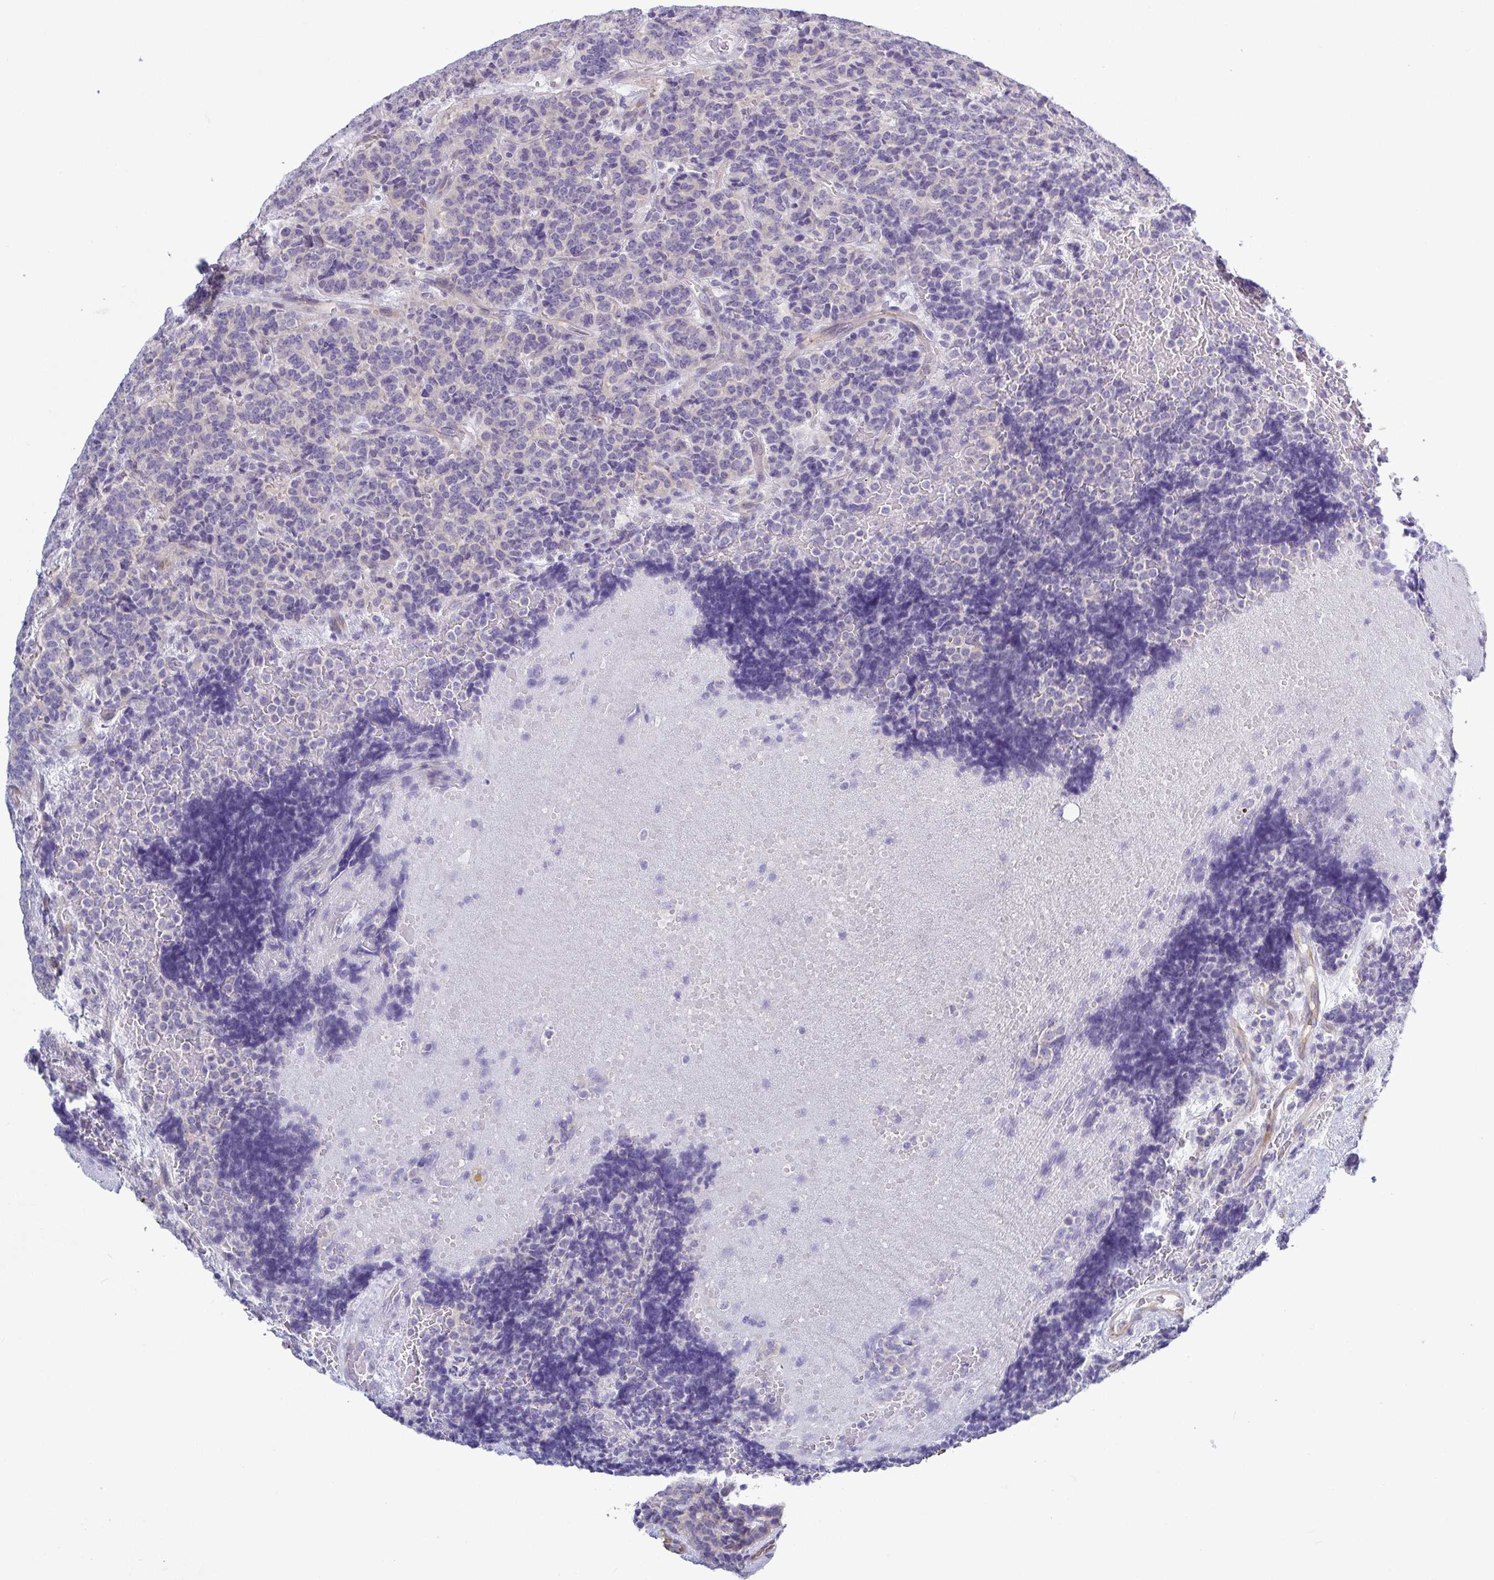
{"staining": {"intensity": "negative", "quantity": "none", "location": "none"}, "tissue": "carcinoid", "cell_type": "Tumor cells", "image_type": "cancer", "snomed": [{"axis": "morphology", "description": "Carcinoid, malignant, NOS"}, {"axis": "topography", "description": "Pancreas"}], "caption": "A high-resolution image shows immunohistochemistry (IHC) staining of carcinoid, which displays no significant positivity in tumor cells.", "gene": "TNNI2", "patient": {"sex": "male", "age": 36}}